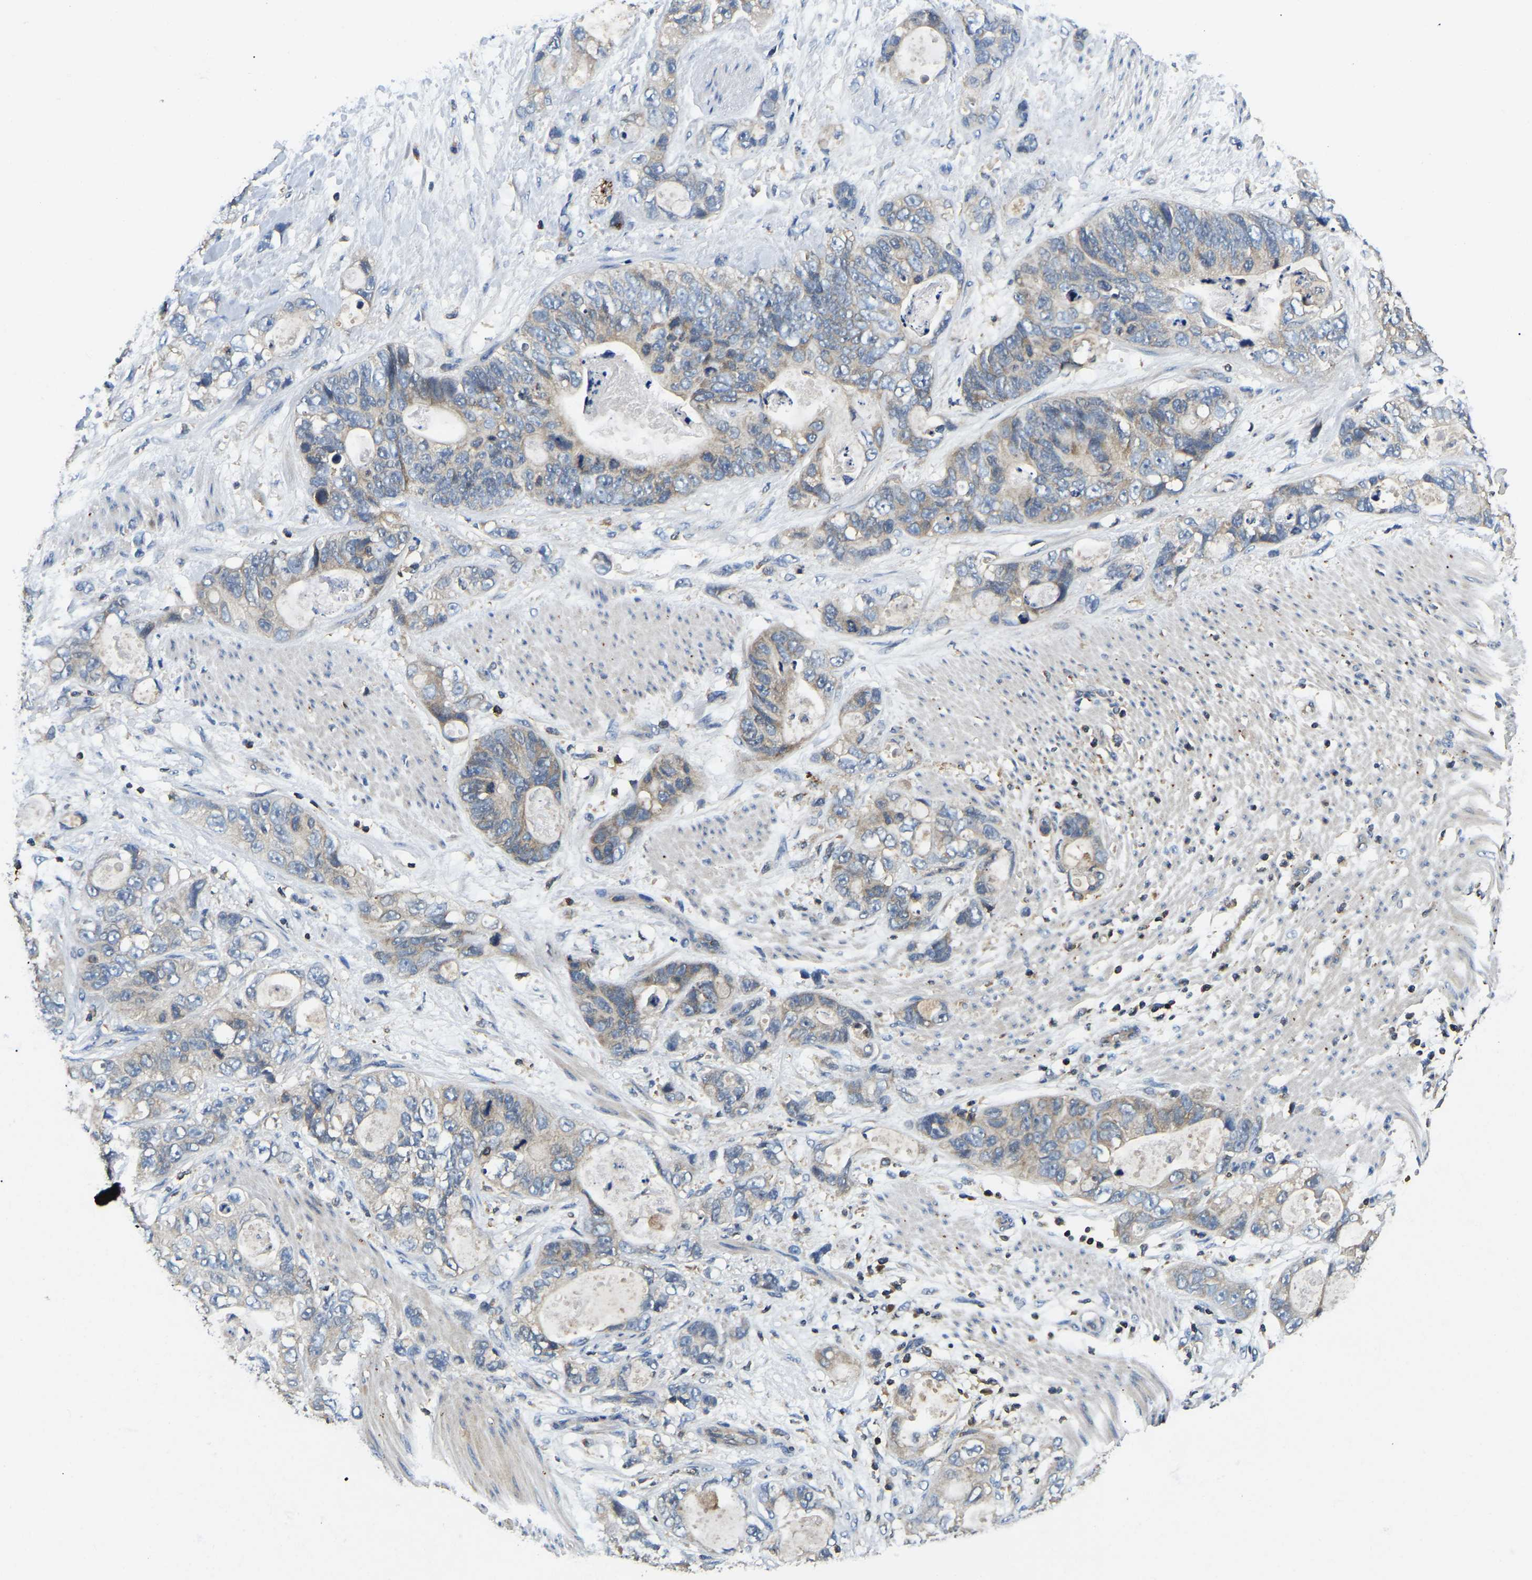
{"staining": {"intensity": "negative", "quantity": "none", "location": "none"}, "tissue": "stomach cancer", "cell_type": "Tumor cells", "image_type": "cancer", "snomed": [{"axis": "morphology", "description": "Normal tissue, NOS"}, {"axis": "morphology", "description": "Adenocarcinoma, NOS"}, {"axis": "topography", "description": "Stomach"}], "caption": "An IHC histopathology image of stomach adenocarcinoma is shown. There is no staining in tumor cells of stomach adenocarcinoma. (DAB immunohistochemistry (IHC) visualized using brightfield microscopy, high magnification).", "gene": "SMPD2", "patient": {"sex": "female", "age": 89}}